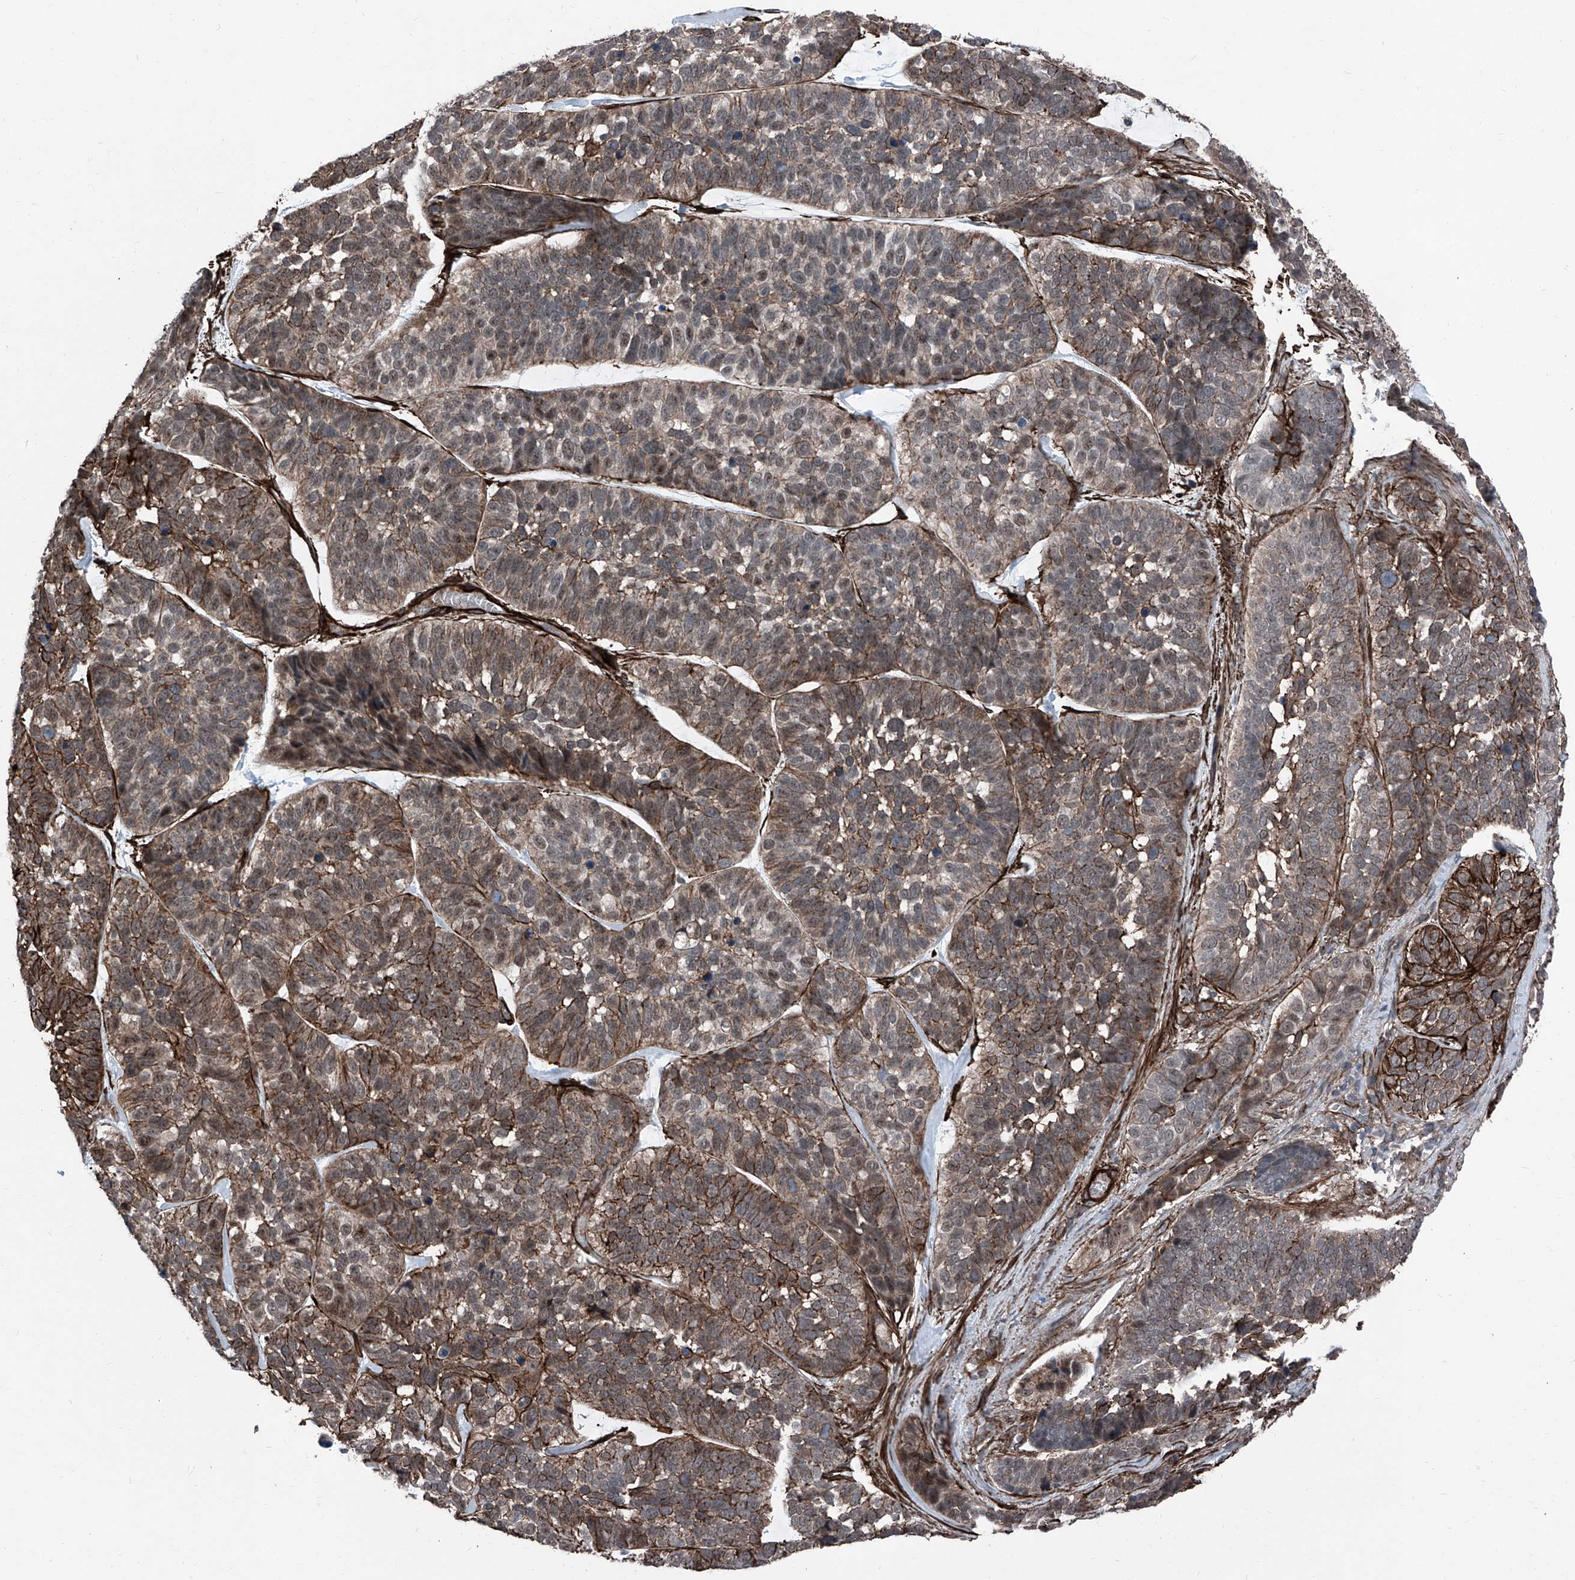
{"staining": {"intensity": "moderate", "quantity": "25%-75%", "location": "cytoplasmic/membranous"}, "tissue": "skin cancer", "cell_type": "Tumor cells", "image_type": "cancer", "snomed": [{"axis": "morphology", "description": "Basal cell carcinoma"}, {"axis": "topography", "description": "Skin"}], "caption": "The histopathology image demonstrates immunohistochemical staining of skin cancer (basal cell carcinoma). There is moderate cytoplasmic/membranous expression is identified in approximately 25%-75% of tumor cells.", "gene": "COA7", "patient": {"sex": "male", "age": 62}}